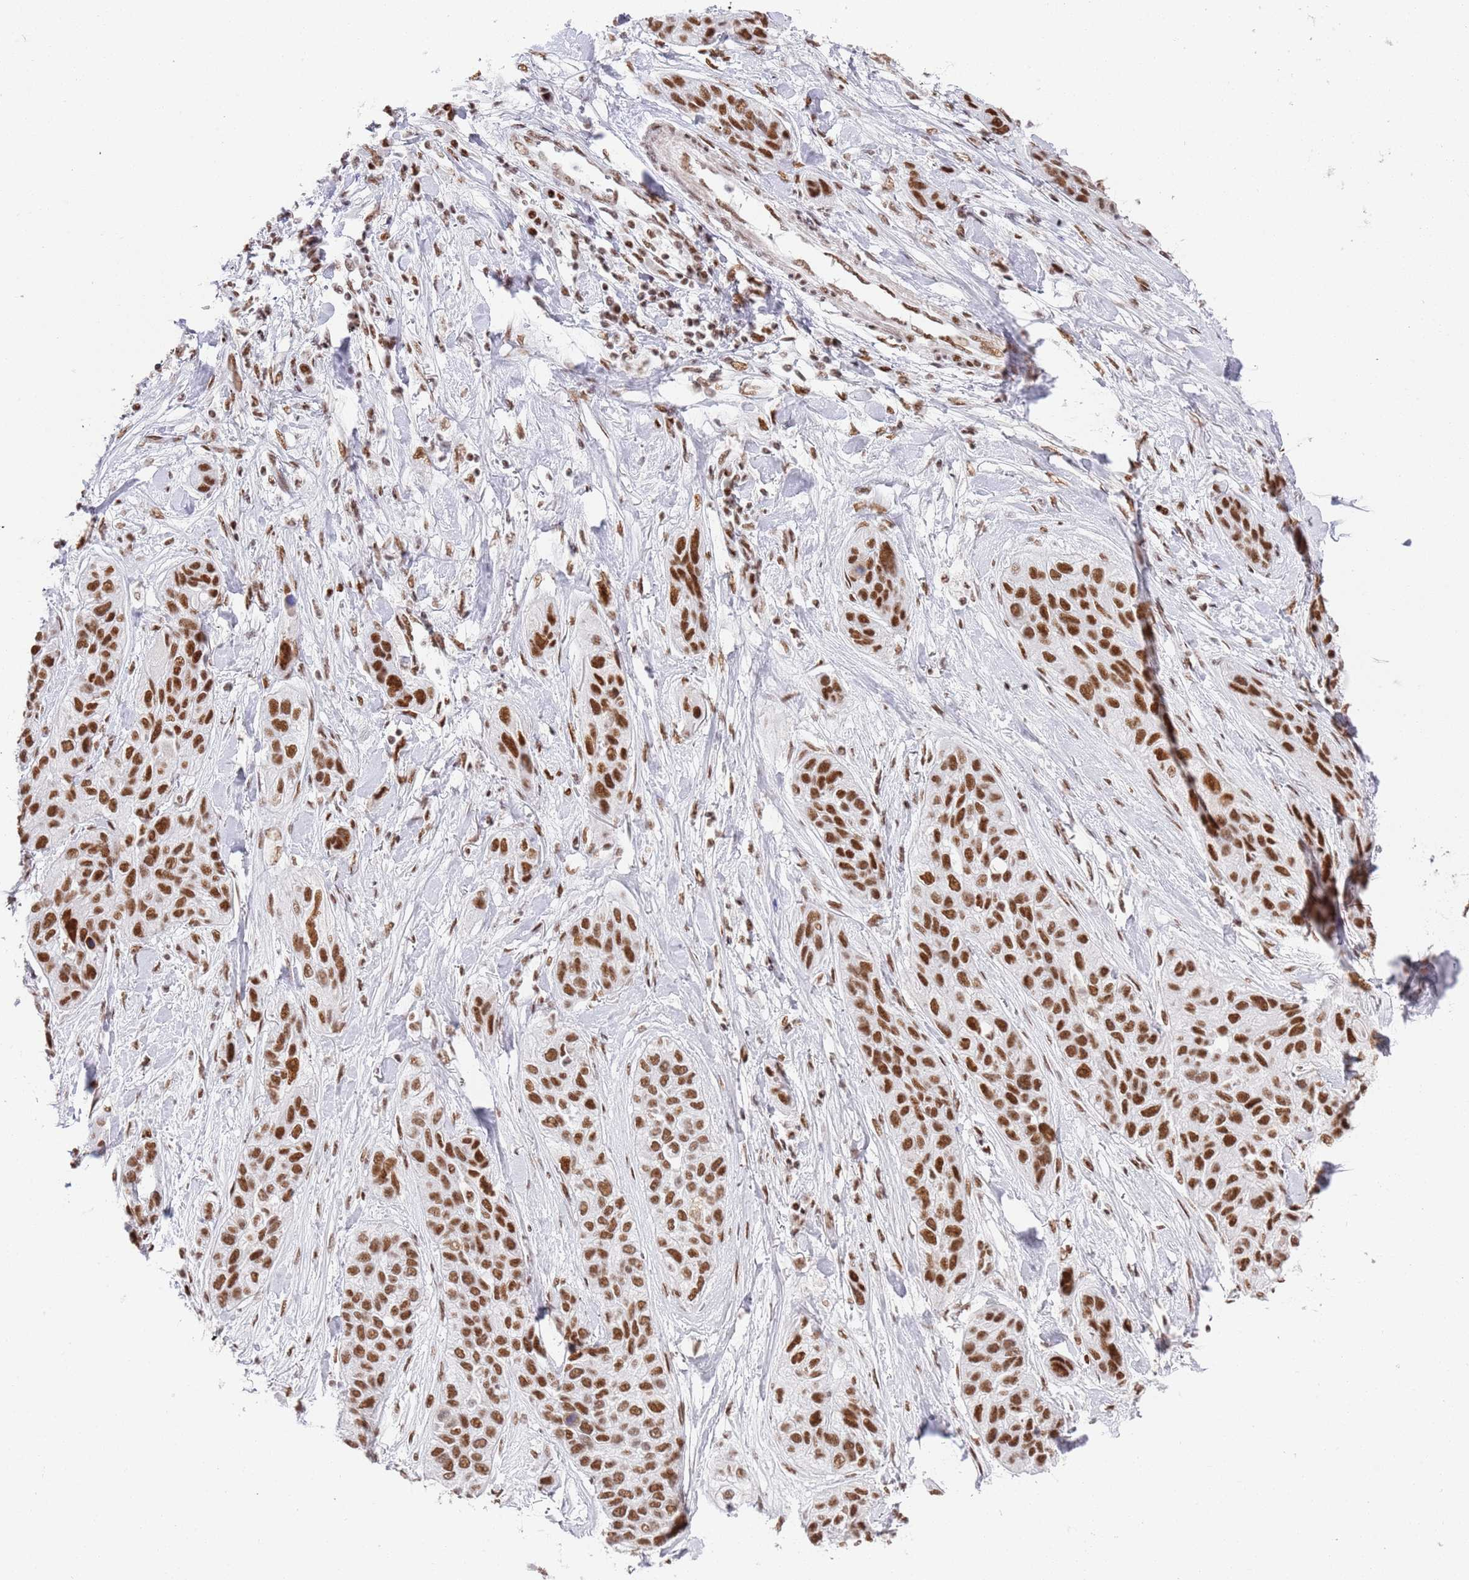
{"staining": {"intensity": "strong", "quantity": ">75%", "location": "nuclear"}, "tissue": "lung cancer", "cell_type": "Tumor cells", "image_type": "cancer", "snomed": [{"axis": "morphology", "description": "Squamous cell carcinoma, NOS"}, {"axis": "topography", "description": "Lung"}], "caption": "Protein expression analysis of human lung cancer reveals strong nuclear expression in about >75% of tumor cells.", "gene": "AKAP8L", "patient": {"sex": "female", "age": 70}}